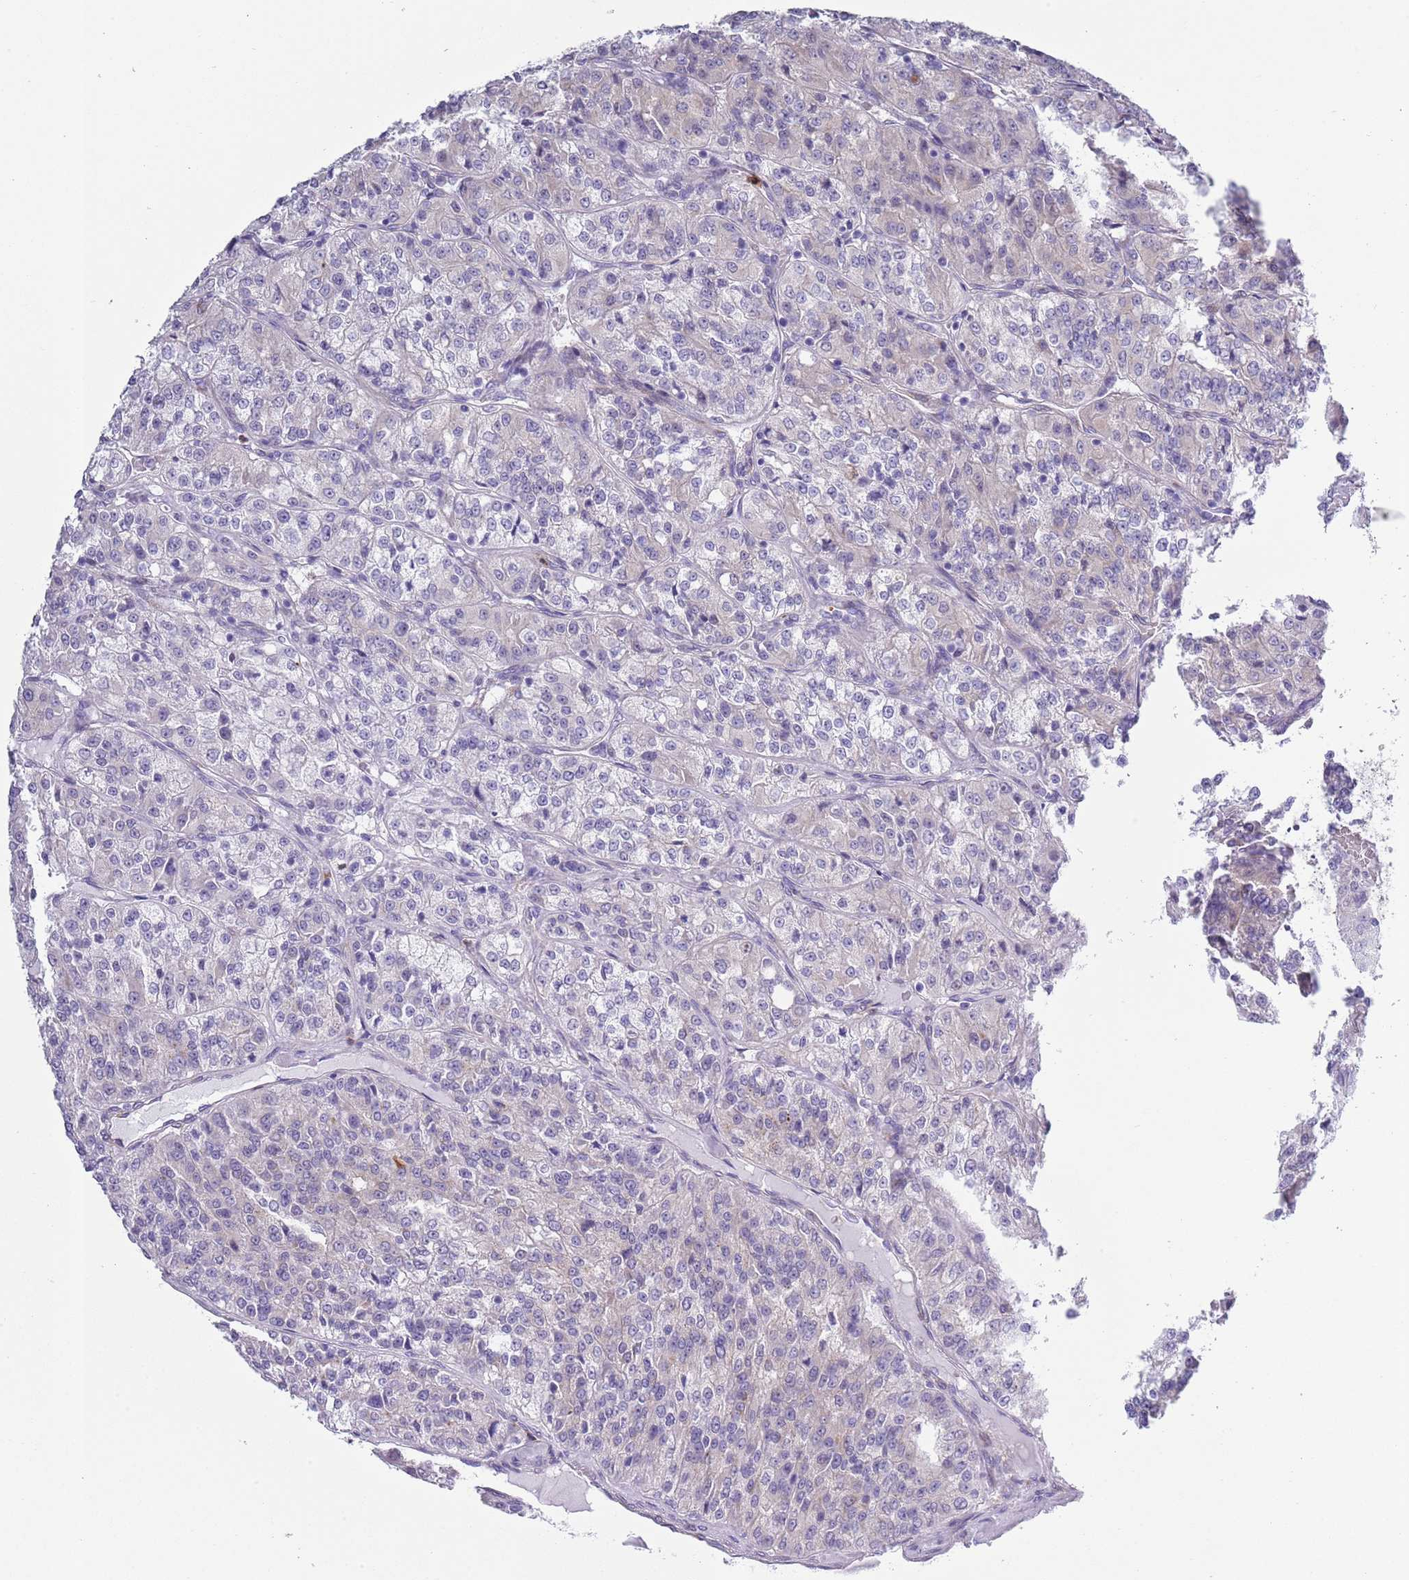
{"staining": {"intensity": "negative", "quantity": "none", "location": "none"}, "tissue": "renal cancer", "cell_type": "Tumor cells", "image_type": "cancer", "snomed": [{"axis": "morphology", "description": "Adenocarcinoma, NOS"}, {"axis": "topography", "description": "Kidney"}], "caption": "There is no significant staining in tumor cells of adenocarcinoma (renal).", "gene": "ZFP2", "patient": {"sex": "female", "age": 63}}